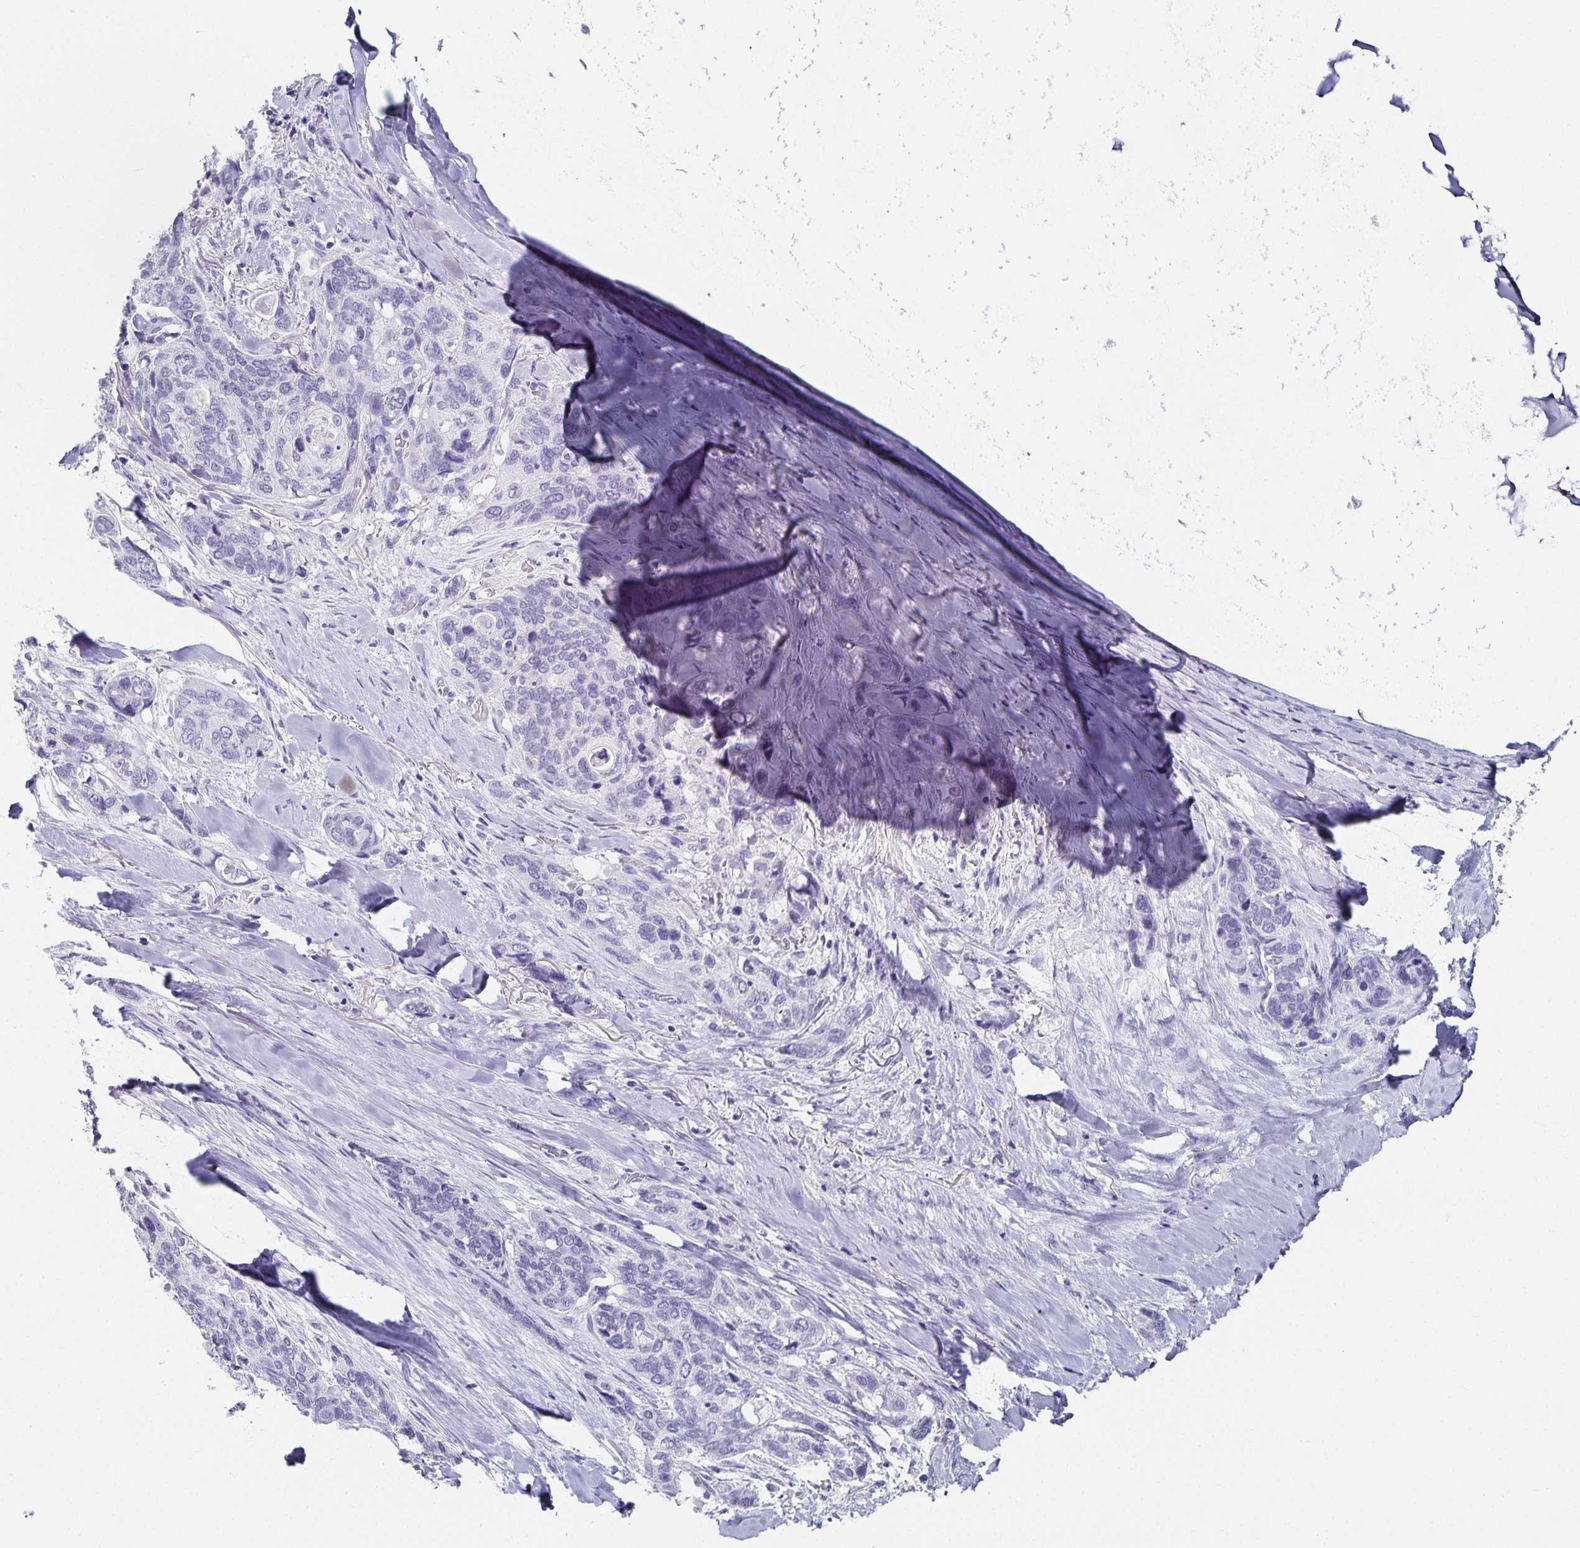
{"staining": {"intensity": "negative", "quantity": "none", "location": "none"}, "tissue": "lung cancer", "cell_type": "Tumor cells", "image_type": "cancer", "snomed": [{"axis": "morphology", "description": "Squamous cell carcinoma, NOS"}, {"axis": "morphology", "description": "Squamous cell carcinoma, metastatic, NOS"}, {"axis": "topography", "description": "Lymph node"}, {"axis": "topography", "description": "Lung"}], "caption": "Protein analysis of lung cancer (metastatic squamous cell carcinoma) demonstrates no significant positivity in tumor cells. (Stains: DAB immunohistochemistry with hematoxylin counter stain, Microscopy: brightfield microscopy at high magnification).", "gene": "CHGA", "patient": {"sex": "male", "age": 41}}